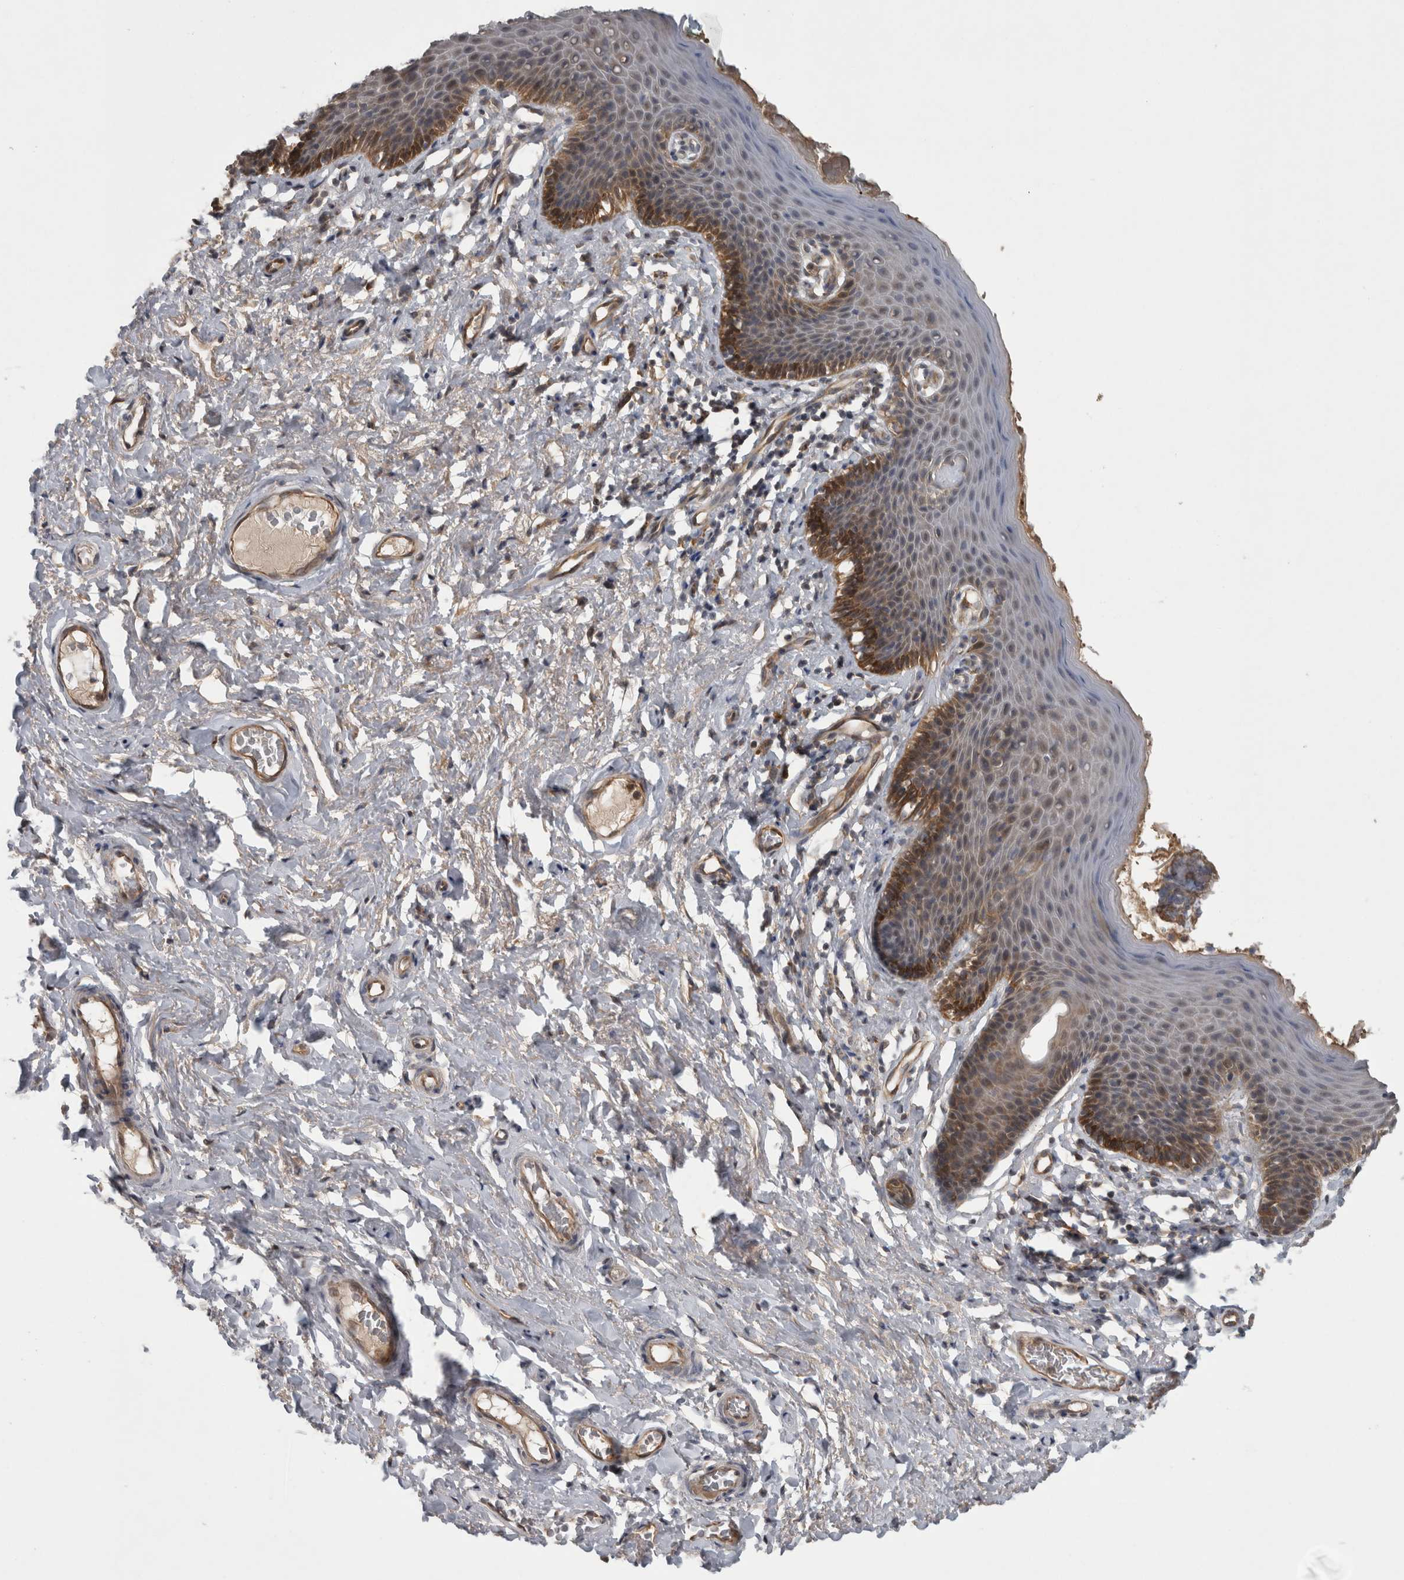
{"staining": {"intensity": "moderate", "quantity": ">75%", "location": "cytoplasmic/membranous"}, "tissue": "skin", "cell_type": "Epidermal cells", "image_type": "normal", "snomed": [{"axis": "morphology", "description": "Normal tissue, NOS"}, {"axis": "topography", "description": "Vulva"}], "caption": "Epidermal cells reveal moderate cytoplasmic/membranous expression in approximately >75% of cells in unremarkable skin.", "gene": "TRMT61B", "patient": {"sex": "female", "age": 66}}